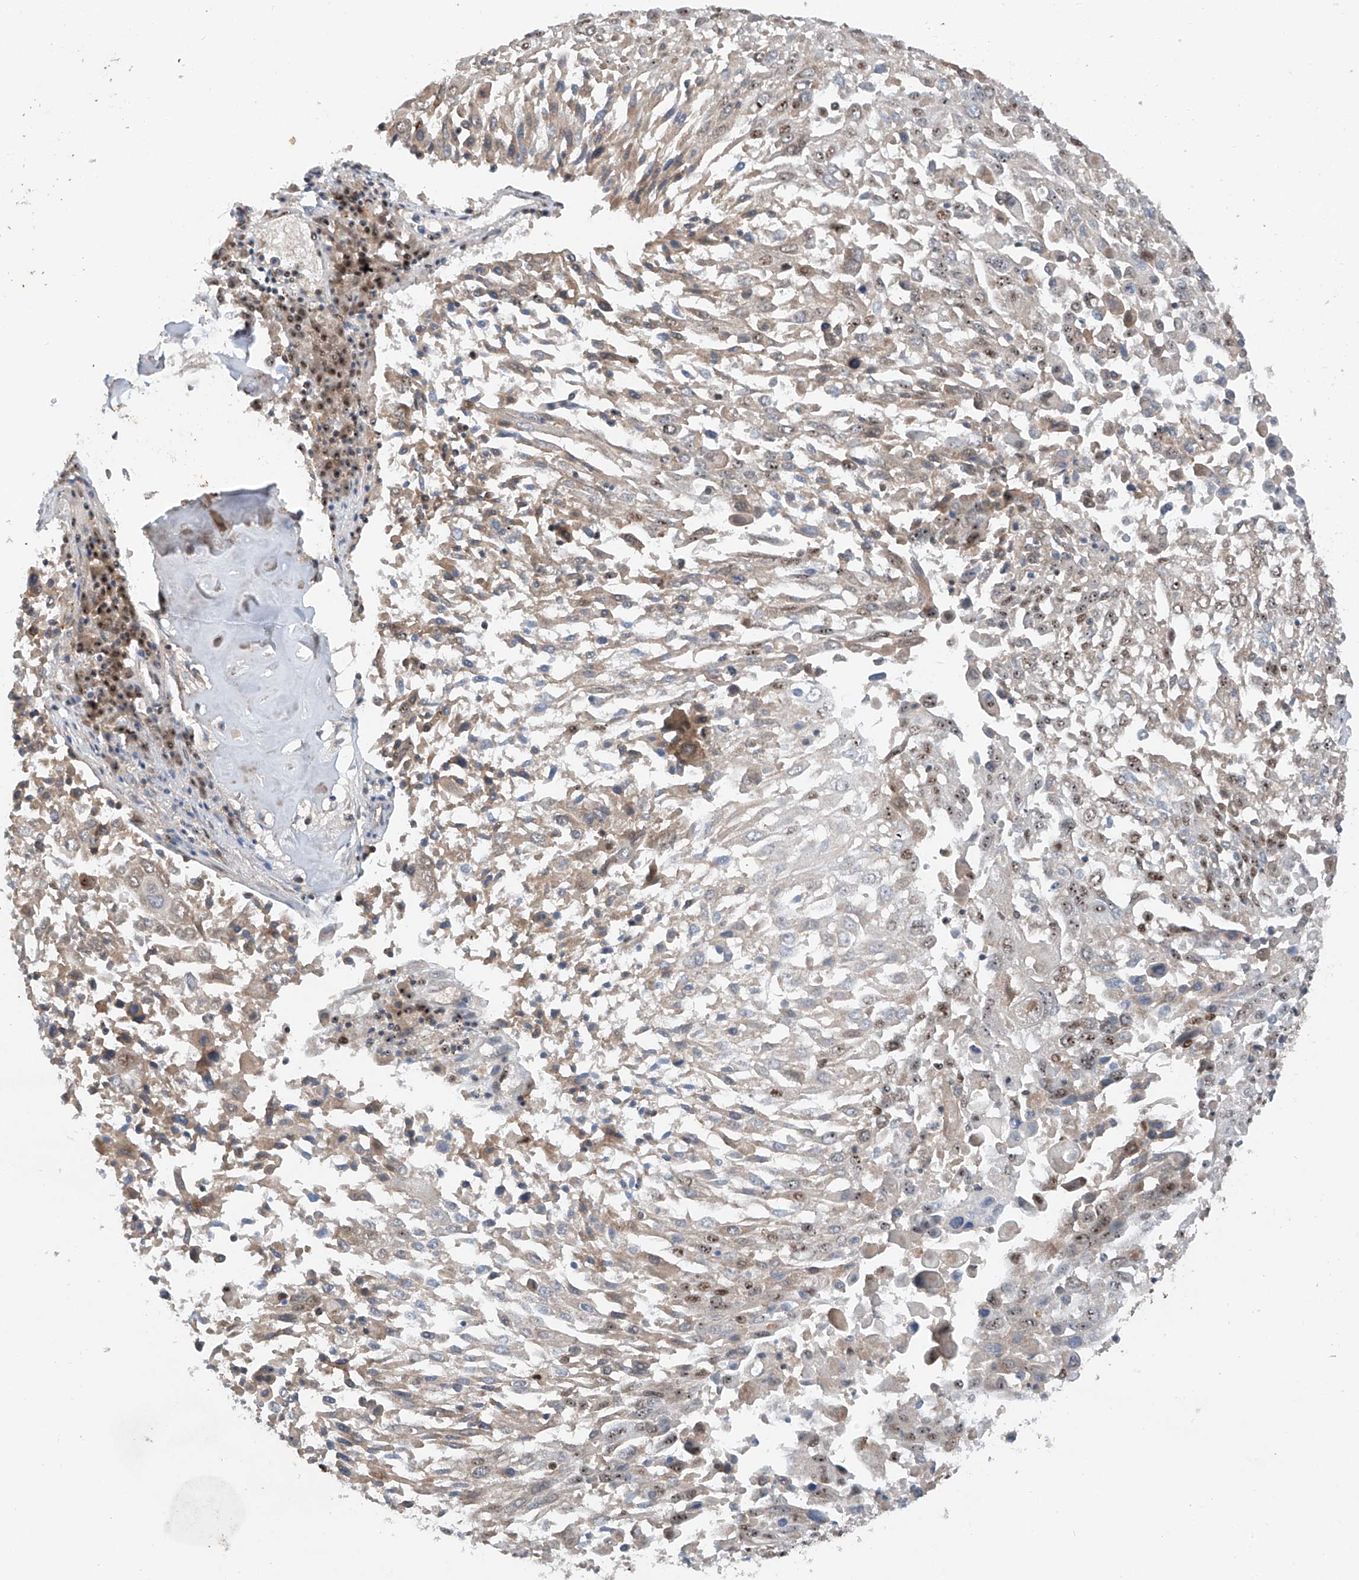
{"staining": {"intensity": "weak", "quantity": "25%-75%", "location": "nuclear"}, "tissue": "lung cancer", "cell_type": "Tumor cells", "image_type": "cancer", "snomed": [{"axis": "morphology", "description": "Squamous cell carcinoma, NOS"}, {"axis": "topography", "description": "Lung"}], "caption": "The micrograph reveals staining of lung cancer, revealing weak nuclear protein positivity (brown color) within tumor cells.", "gene": "RPAIN", "patient": {"sex": "male", "age": 65}}